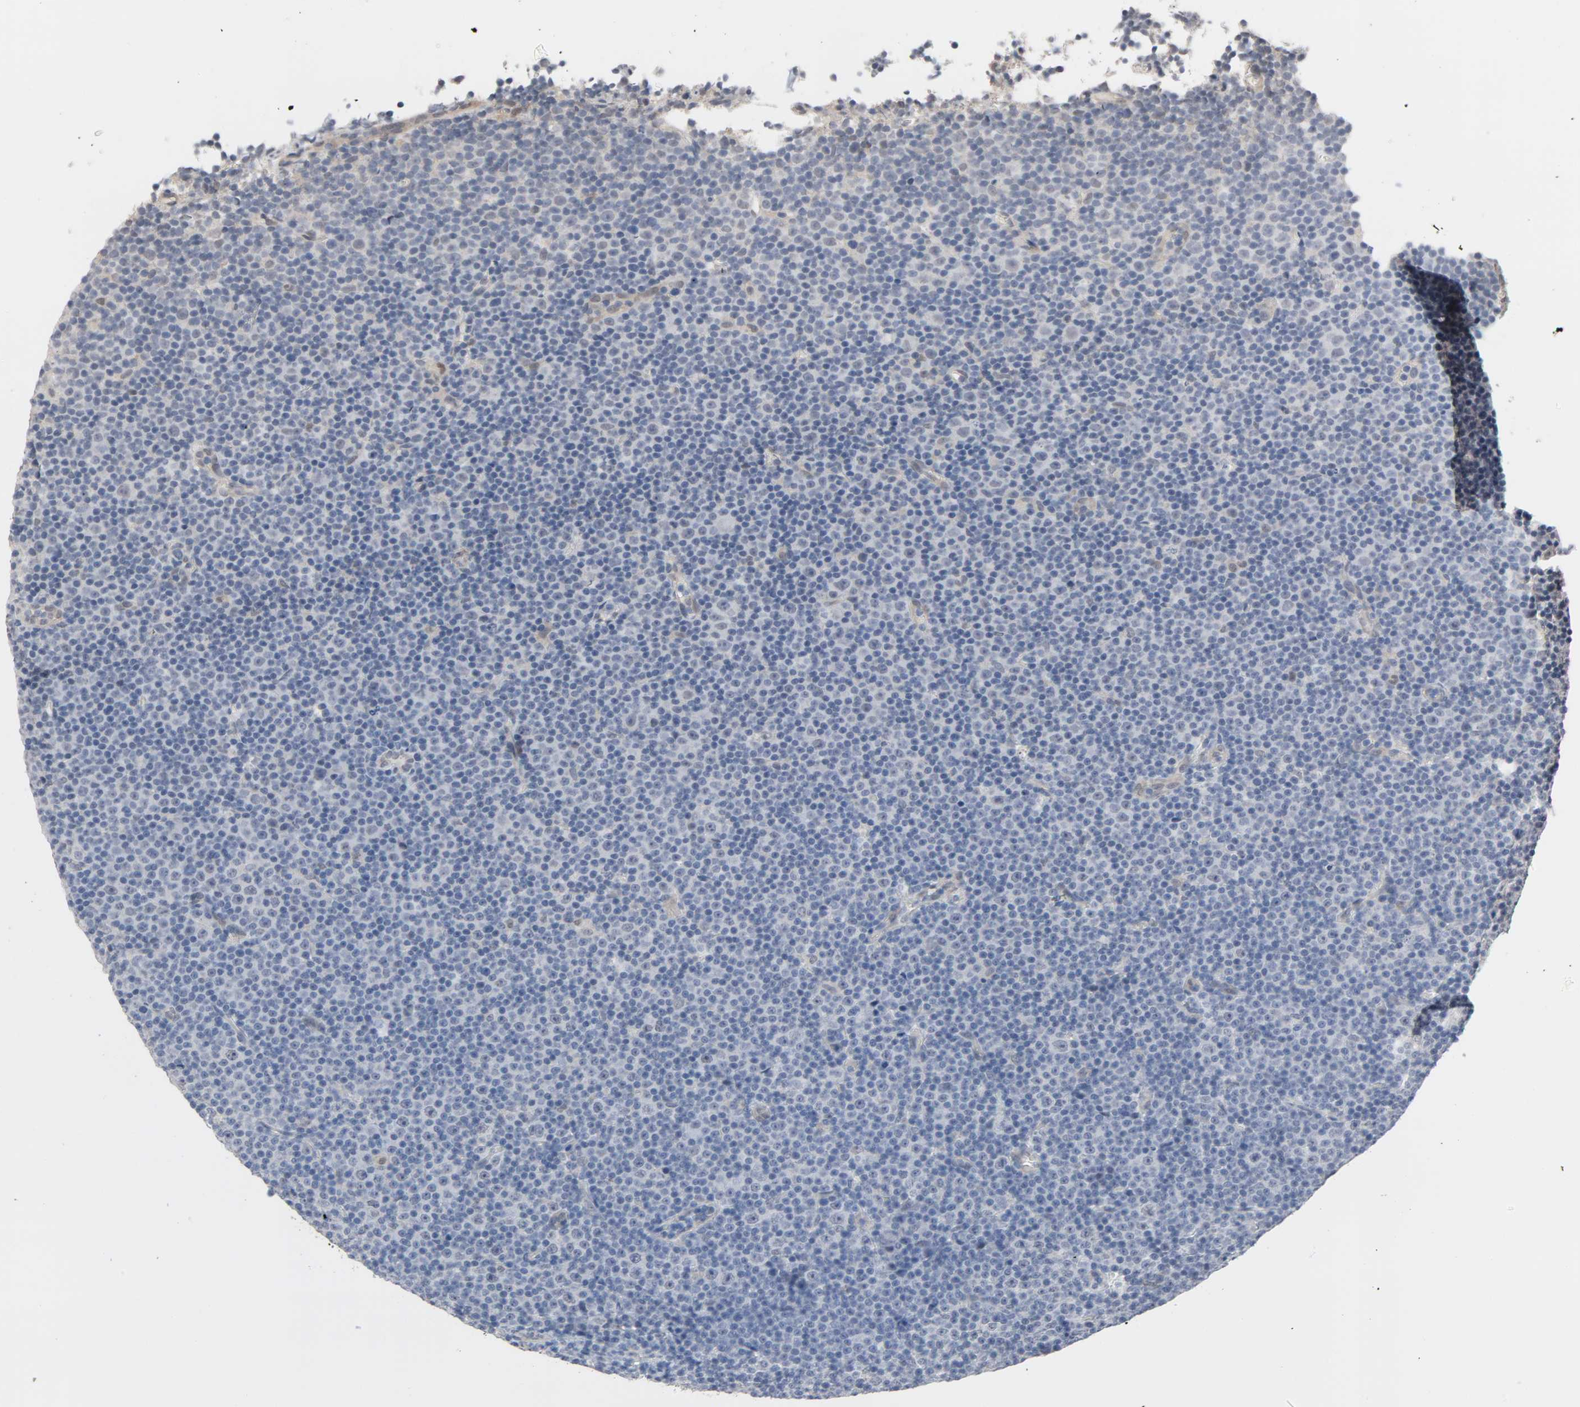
{"staining": {"intensity": "negative", "quantity": "none", "location": "none"}, "tissue": "lymphoma", "cell_type": "Tumor cells", "image_type": "cancer", "snomed": [{"axis": "morphology", "description": "Malignant lymphoma, non-Hodgkin's type, Low grade"}, {"axis": "topography", "description": "Lymph node"}], "caption": "Tumor cells are negative for protein expression in human lymphoma.", "gene": "ACSS2", "patient": {"sex": "female", "age": 67}}